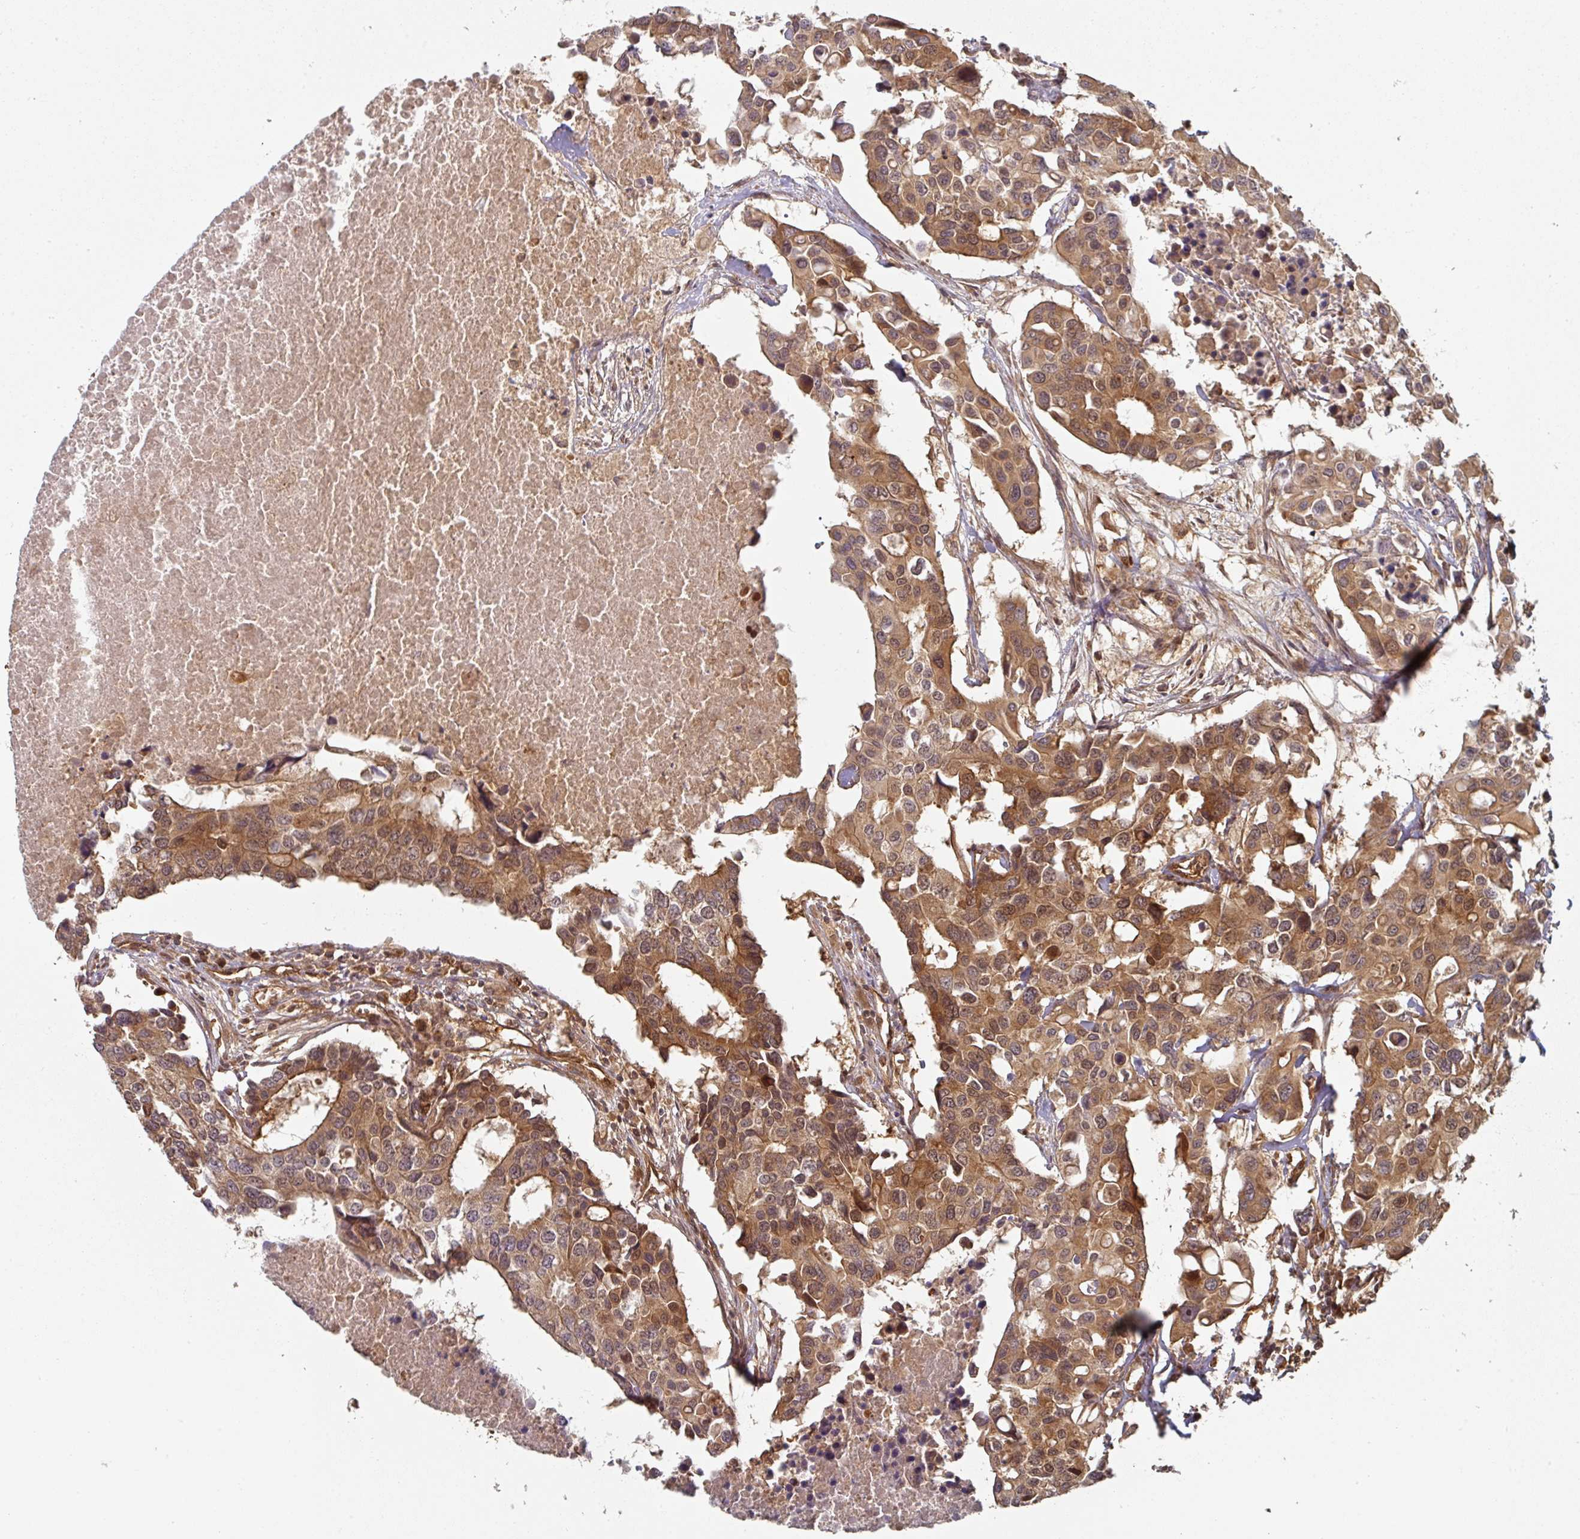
{"staining": {"intensity": "moderate", "quantity": ">75%", "location": "cytoplasmic/membranous"}, "tissue": "colorectal cancer", "cell_type": "Tumor cells", "image_type": "cancer", "snomed": [{"axis": "morphology", "description": "Adenocarcinoma, NOS"}, {"axis": "topography", "description": "Colon"}], "caption": "Immunohistochemistry (IHC) staining of adenocarcinoma (colorectal), which exhibits medium levels of moderate cytoplasmic/membranous staining in approximately >75% of tumor cells indicating moderate cytoplasmic/membranous protein positivity. The staining was performed using DAB (3,3'-diaminobenzidine) (brown) for protein detection and nuclei were counterstained in hematoxylin (blue).", "gene": "EIF4EBP2", "patient": {"sex": "male", "age": 77}}